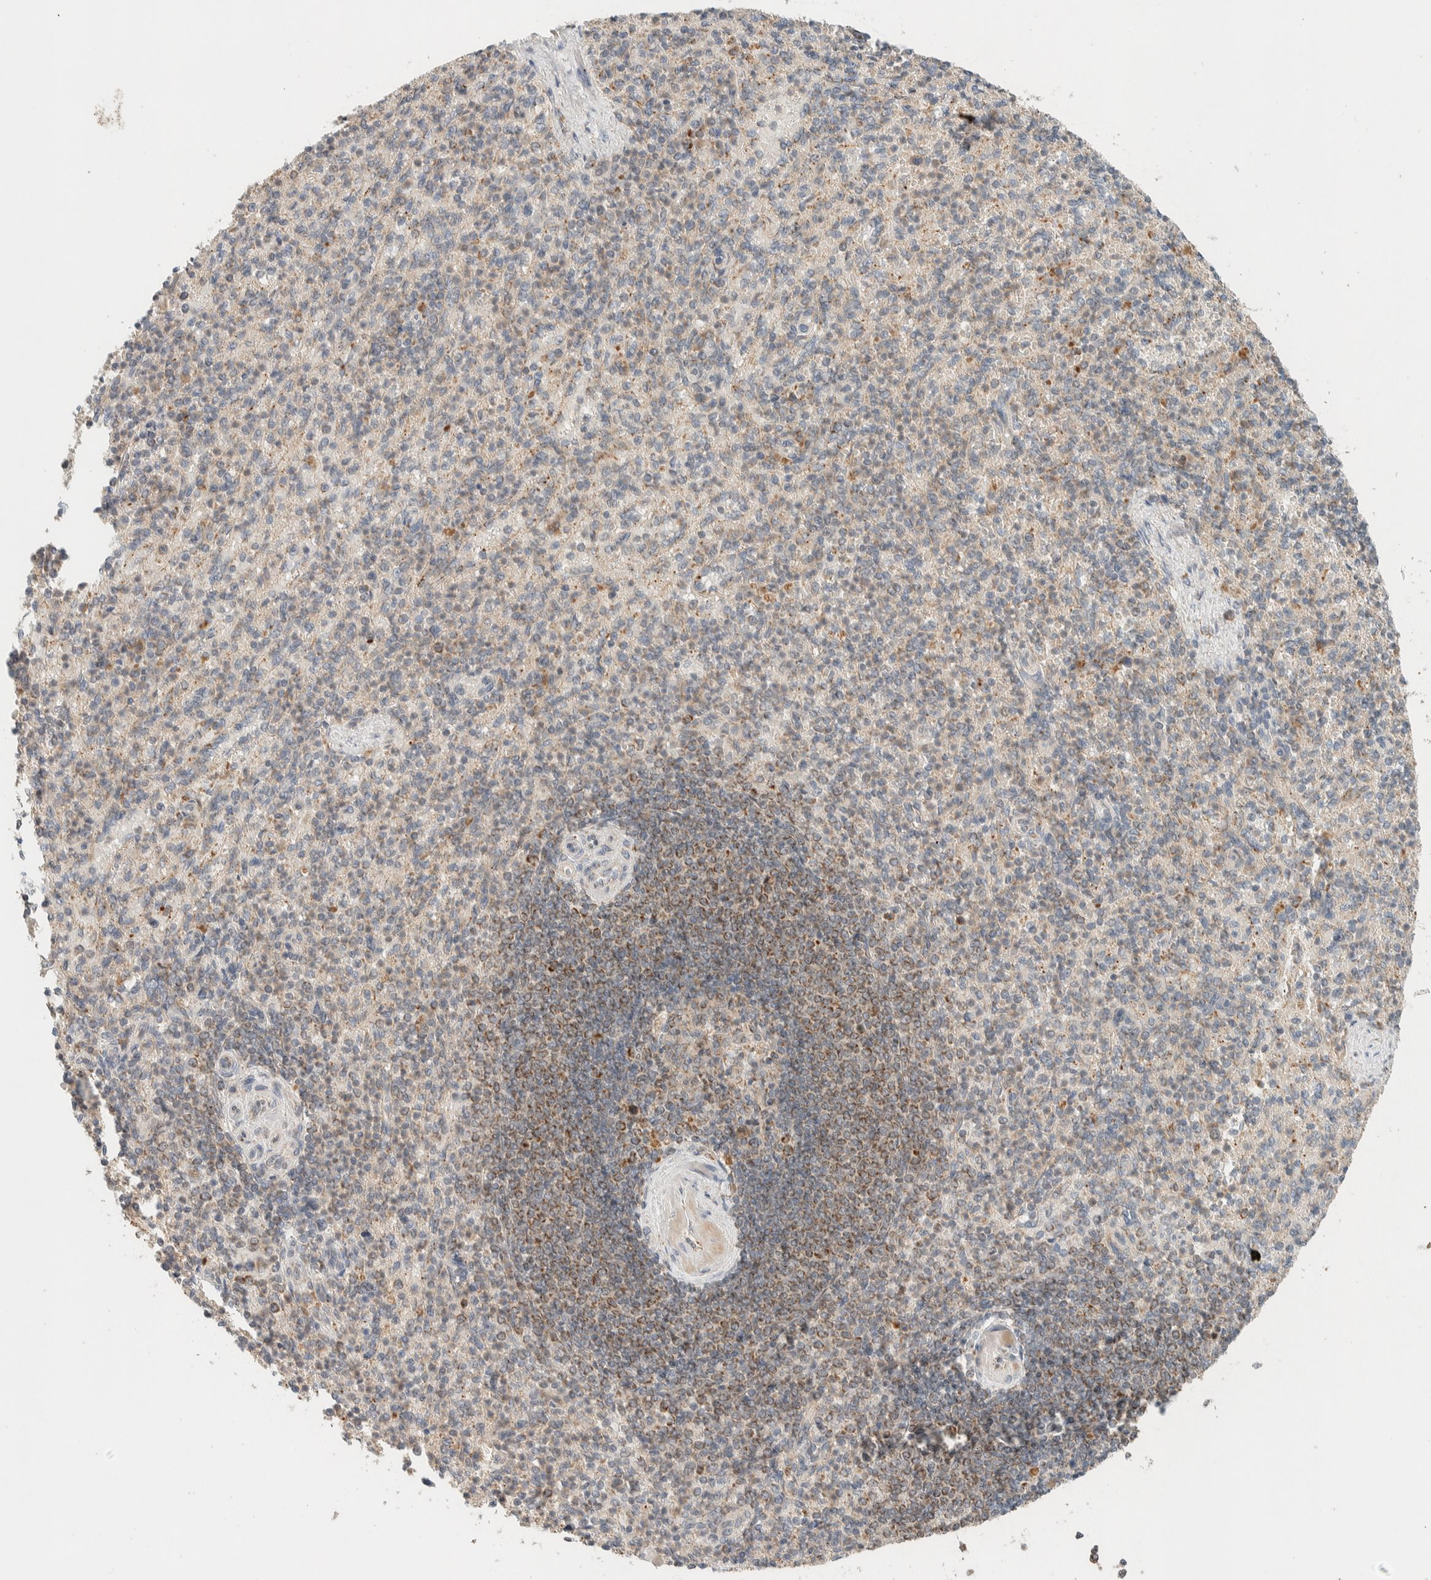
{"staining": {"intensity": "weak", "quantity": "25%-75%", "location": "cytoplasmic/membranous"}, "tissue": "spleen", "cell_type": "Cells in red pulp", "image_type": "normal", "snomed": [{"axis": "morphology", "description": "Normal tissue, NOS"}, {"axis": "topography", "description": "Spleen"}], "caption": "Protein analysis of benign spleen exhibits weak cytoplasmic/membranous expression in approximately 25%-75% of cells in red pulp.", "gene": "MRPL41", "patient": {"sex": "female", "age": 74}}